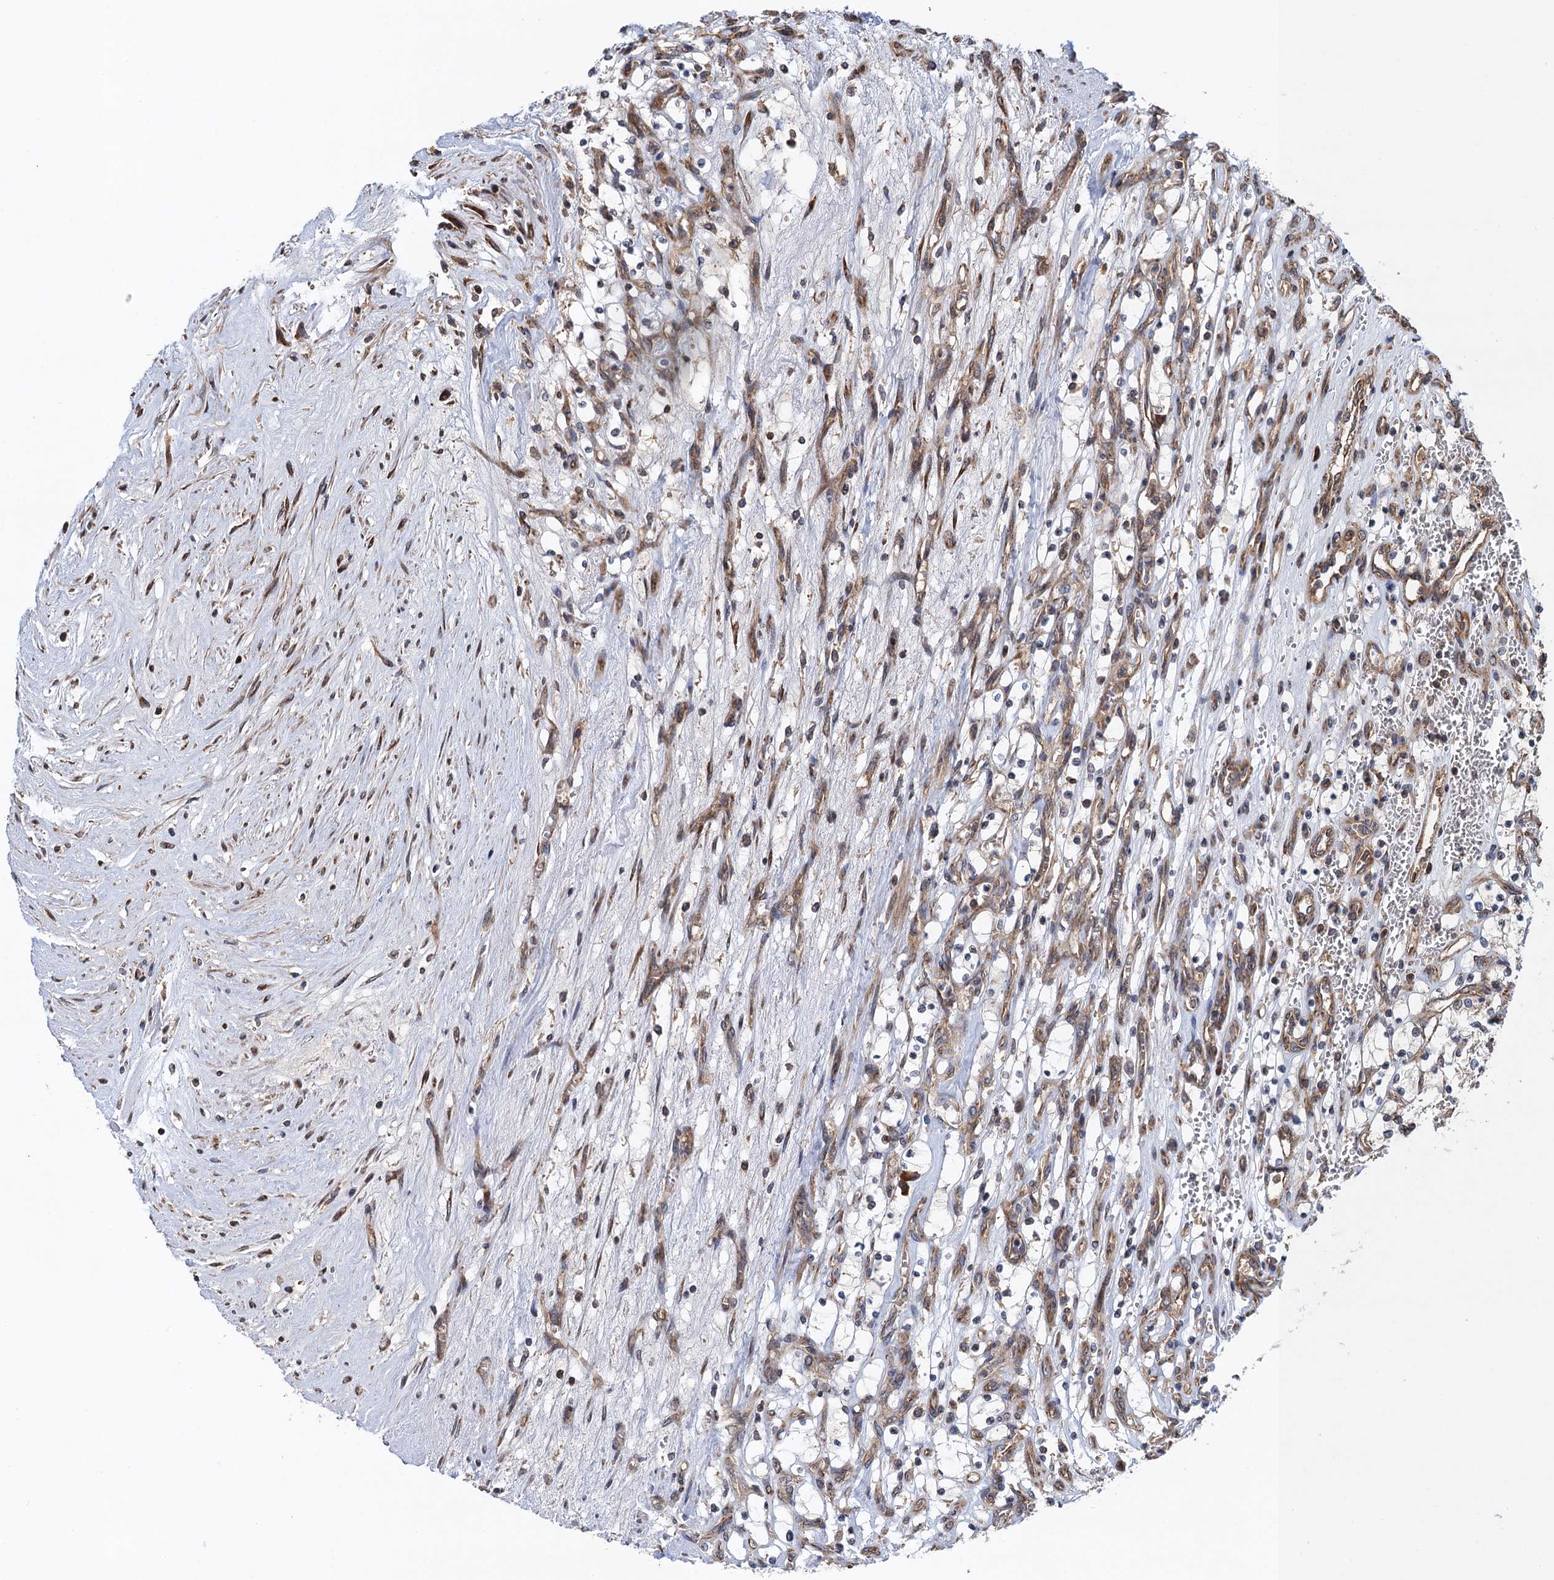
{"staining": {"intensity": "negative", "quantity": "none", "location": "none"}, "tissue": "renal cancer", "cell_type": "Tumor cells", "image_type": "cancer", "snomed": [{"axis": "morphology", "description": "Adenocarcinoma, NOS"}, {"axis": "topography", "description": "Kidney"}], "caption": "Renal cancer stained for a protein using immunohistochemistry (IHC) displays no positivity tumor cells.", "gene": "MDM1", "patient": {"sex": "female", "age": 69}}